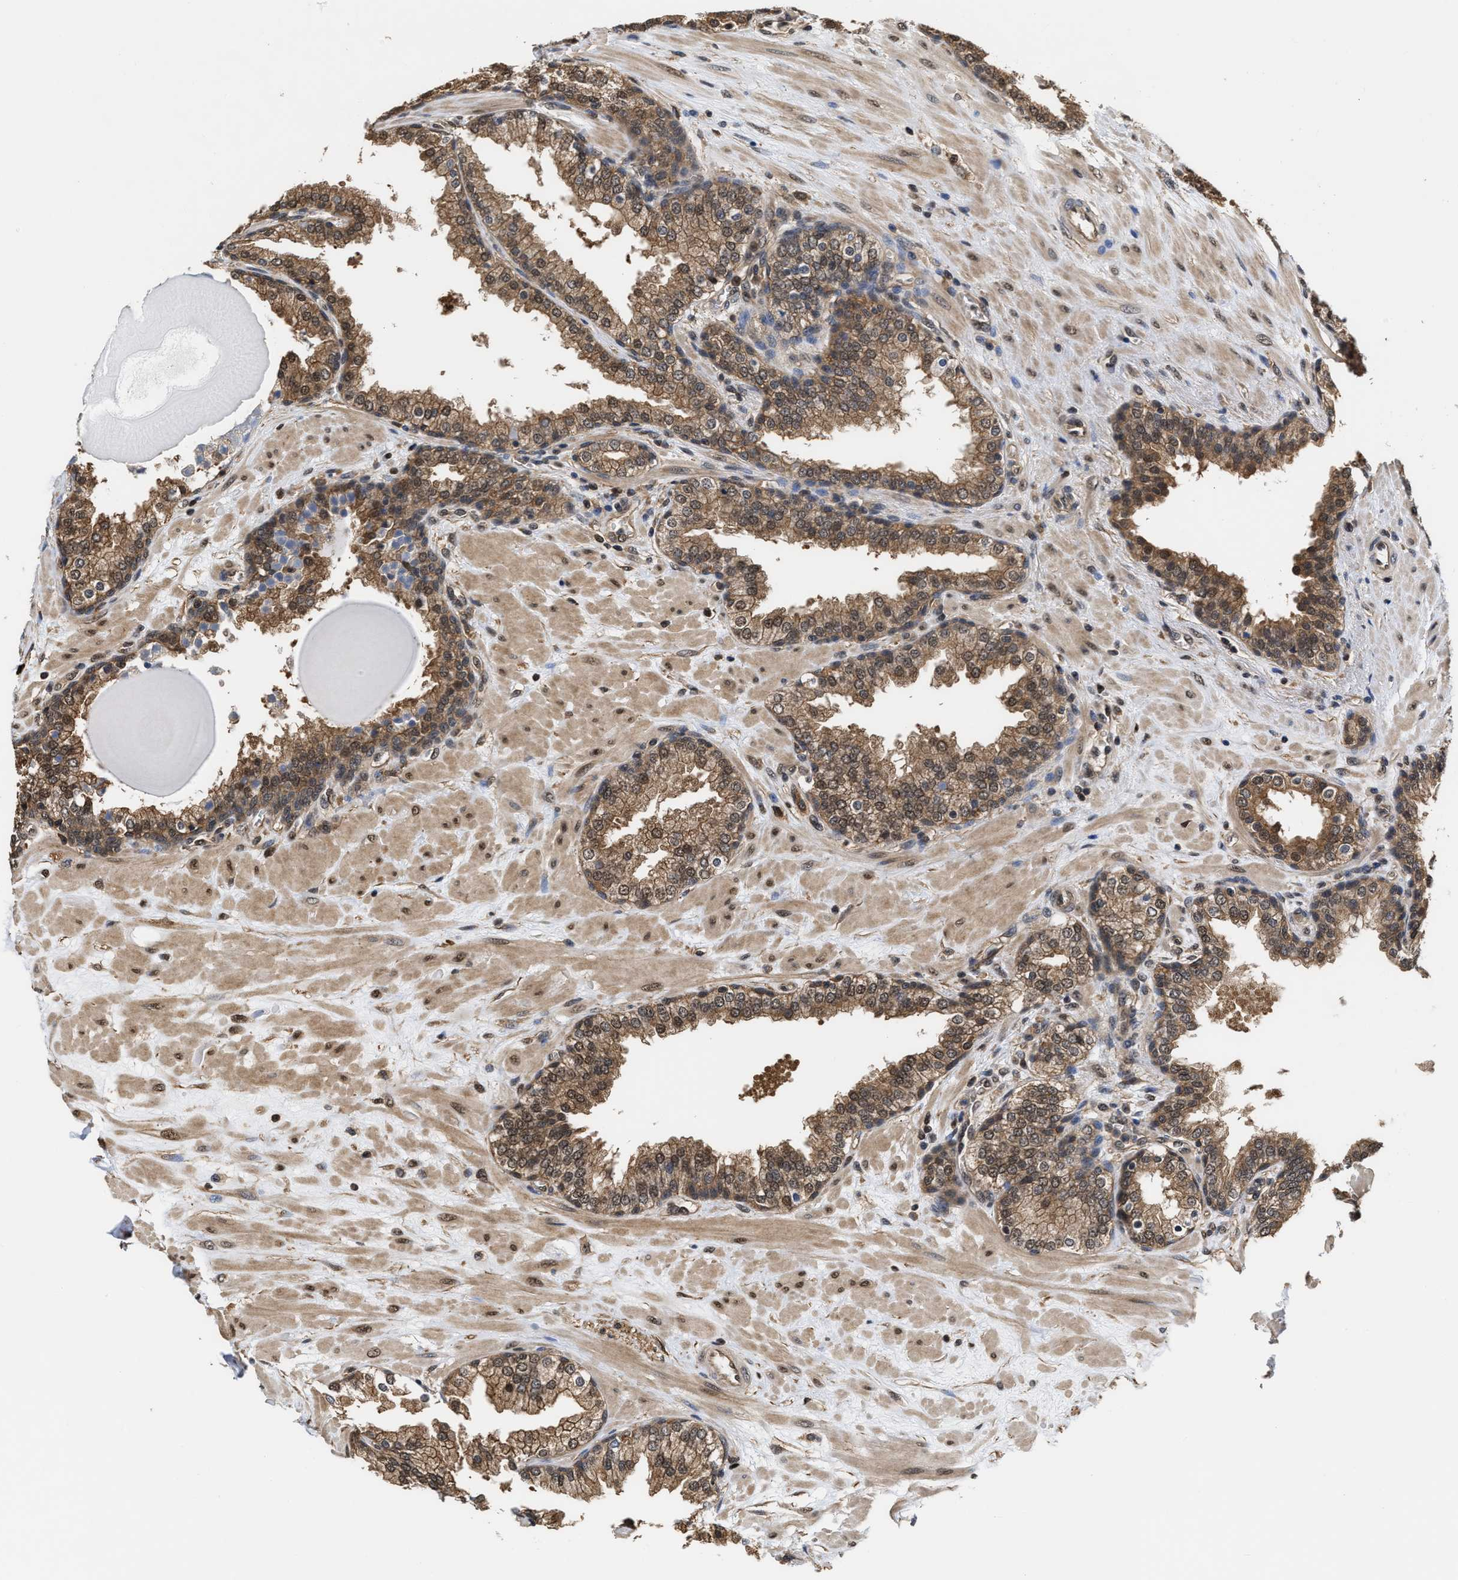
{"staining": {"intensity": "moderate", "quantity": ">75%", "location": "cytoplasmic/membranous,nuclear"}, "tissue": "prostate", "cell_type": "Glandular cells", "image_type": "normal", "snomed": [{"axis": "morphology", "description": "Normal tissue, NOS"}, {"axis": "topography", "description": "Prostate"}], "caption": "Protein analysis of unremarkable prostate exhibits moderate cytoplasmic/membranous,nuclear positivity in about >75% of glandular cells.", "gene": "SCAI", "patient": {"sex": "male", "age": 51}}